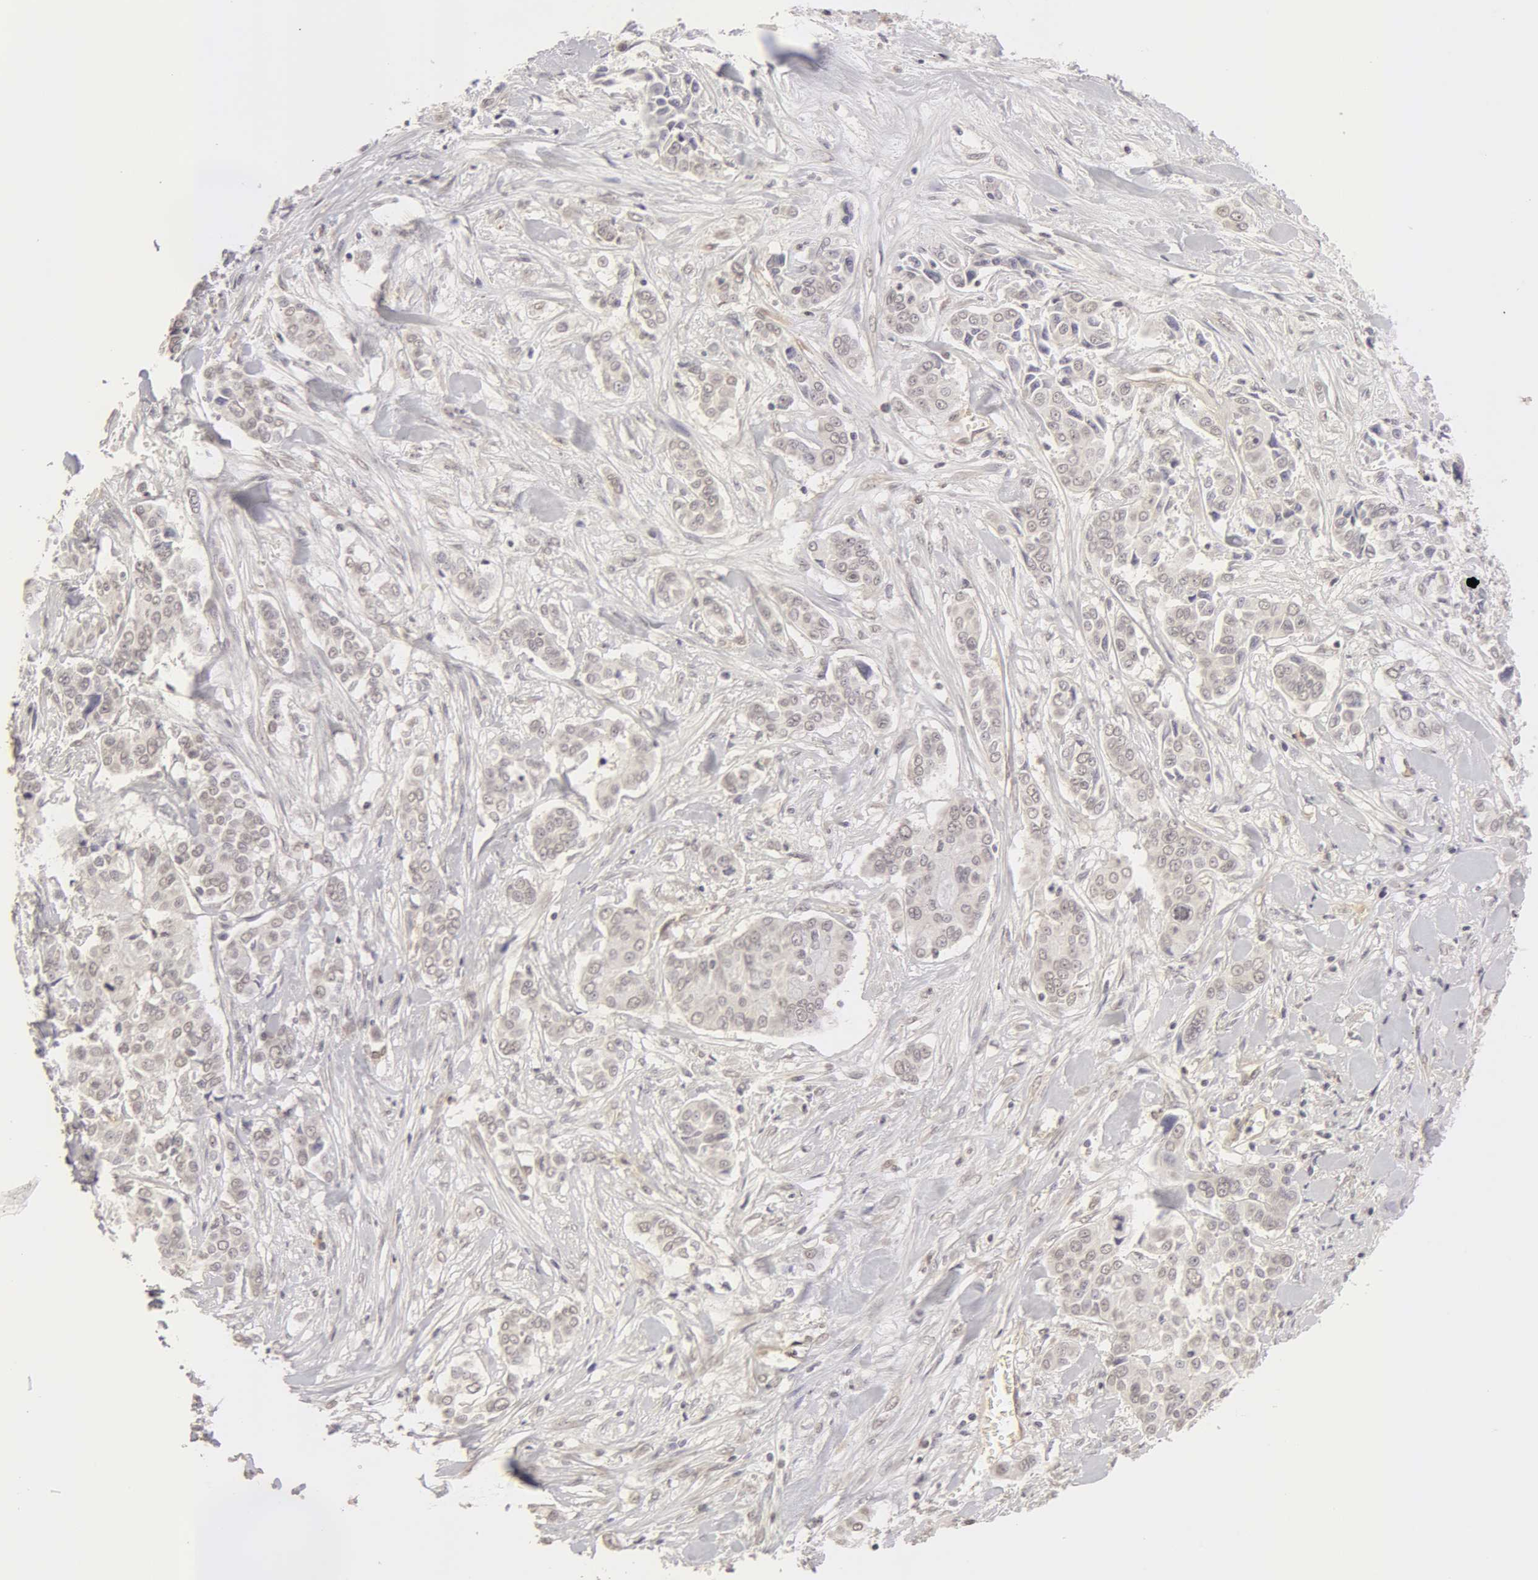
{"staining": {"intensity": "negative", "quantity": "none", "location": "none"}, "tissue": "pancreatic cancer", "cell_type": "Tumor cells", "image_type": "cancer", "snomed": [{"axis": "morphology", "description": "Adenocarcinoma, NOS"}, {"axis": "topography", "description": "Pancreas"}], "caption": "Tumor cells show no significant expression in pancreatic adenocarcinoma. (Immunohistochemistry (ihc), brightfield microscopy, high magnification).", "gene": "ADAM10", "patient": {"sex": "female", "age": 52}}